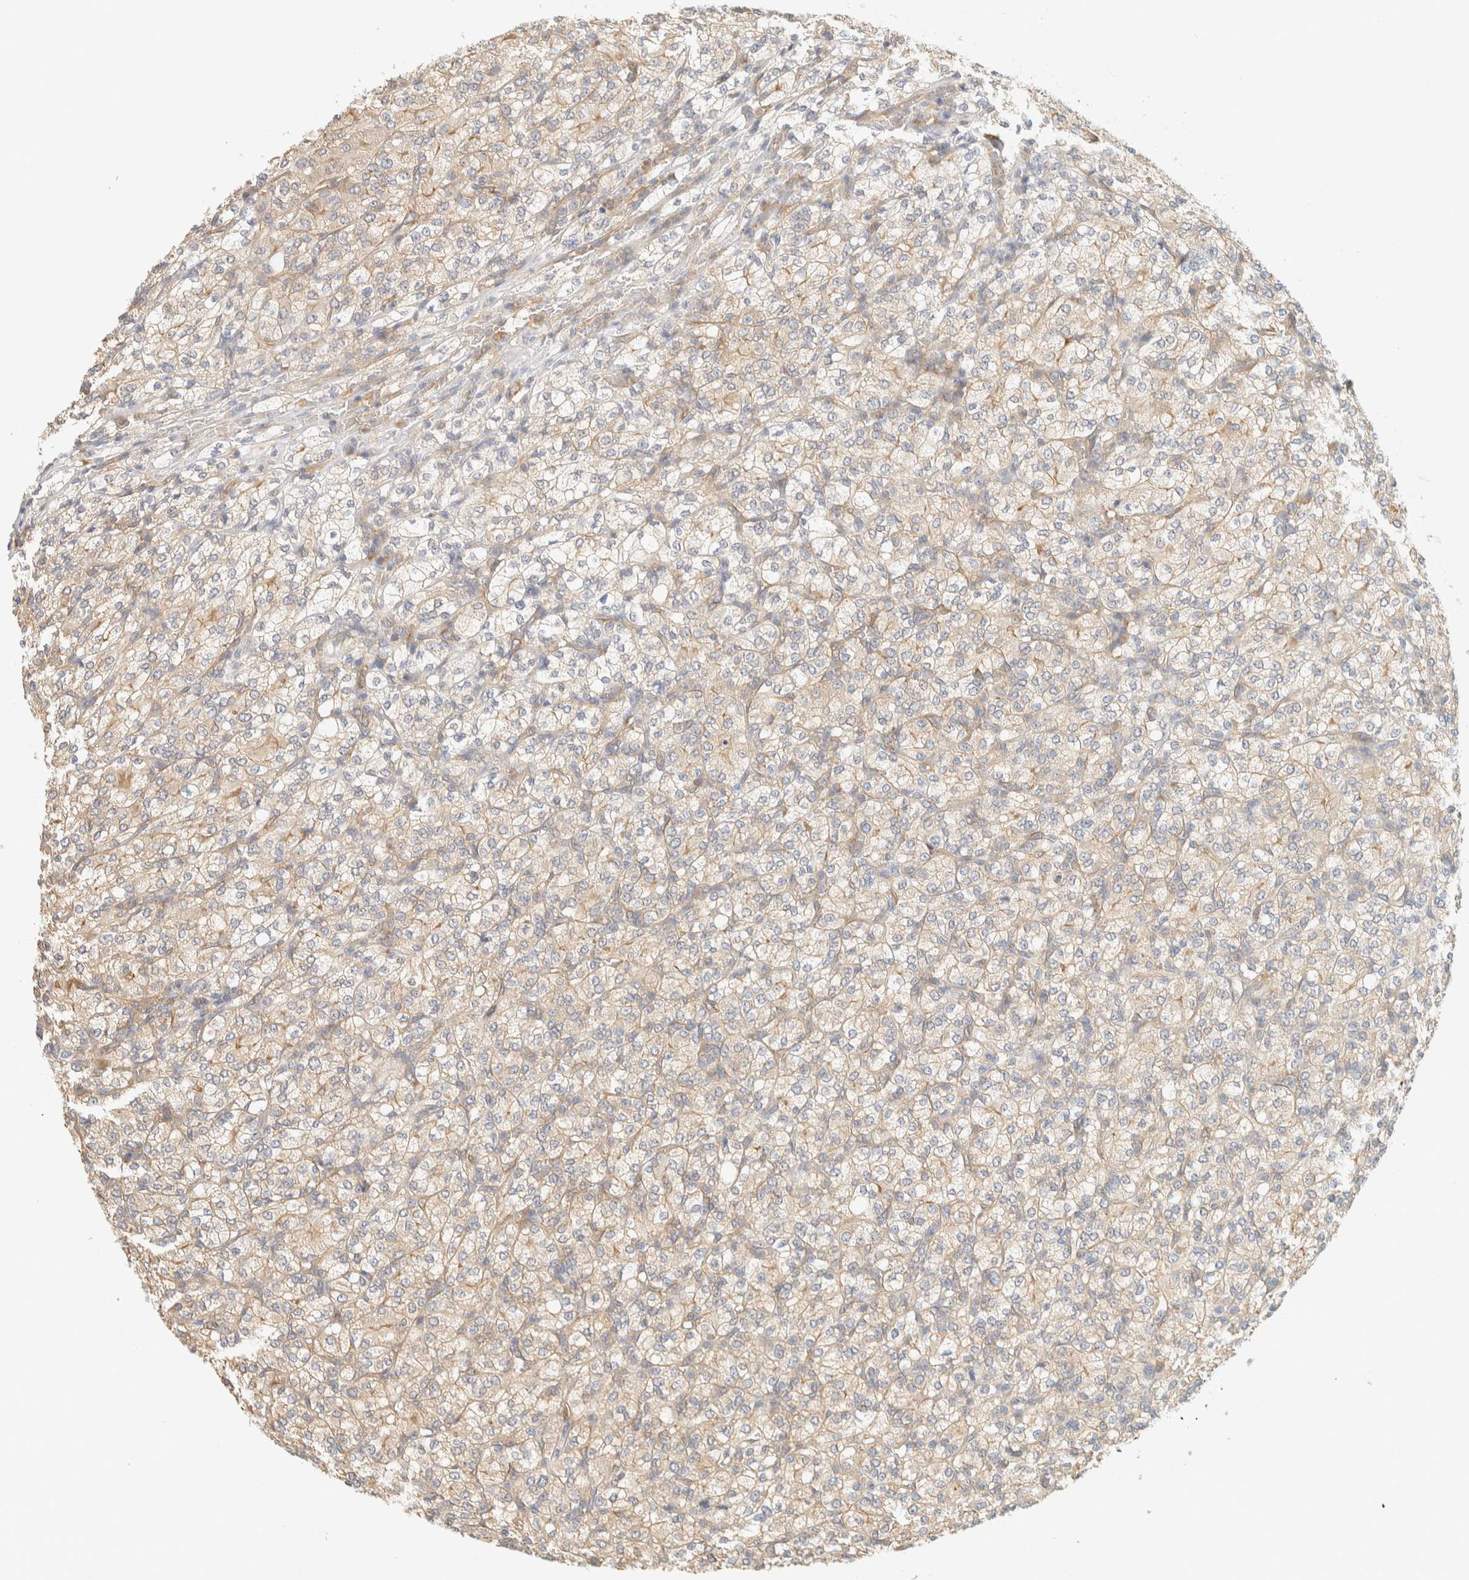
{"staining": {"intensity": "weak", "quantity": "<25%", "location": "cytoplasmic/membranous"}, "tissue": "renal cancer", "cell_type": "Tumor cells", "image_type": "cancer", "snomed": [{"axis": "morphology", "description": "Adenocarcinoma, NOS"}, {"axis": "topography", "description": "Kidney"}], "caption": "The photomicrograph reveals no significant expression in tumor cells of renal adenocarcinoma.", "gene": "LIMA1", "patient": {"sex": "male", "age": 77}}